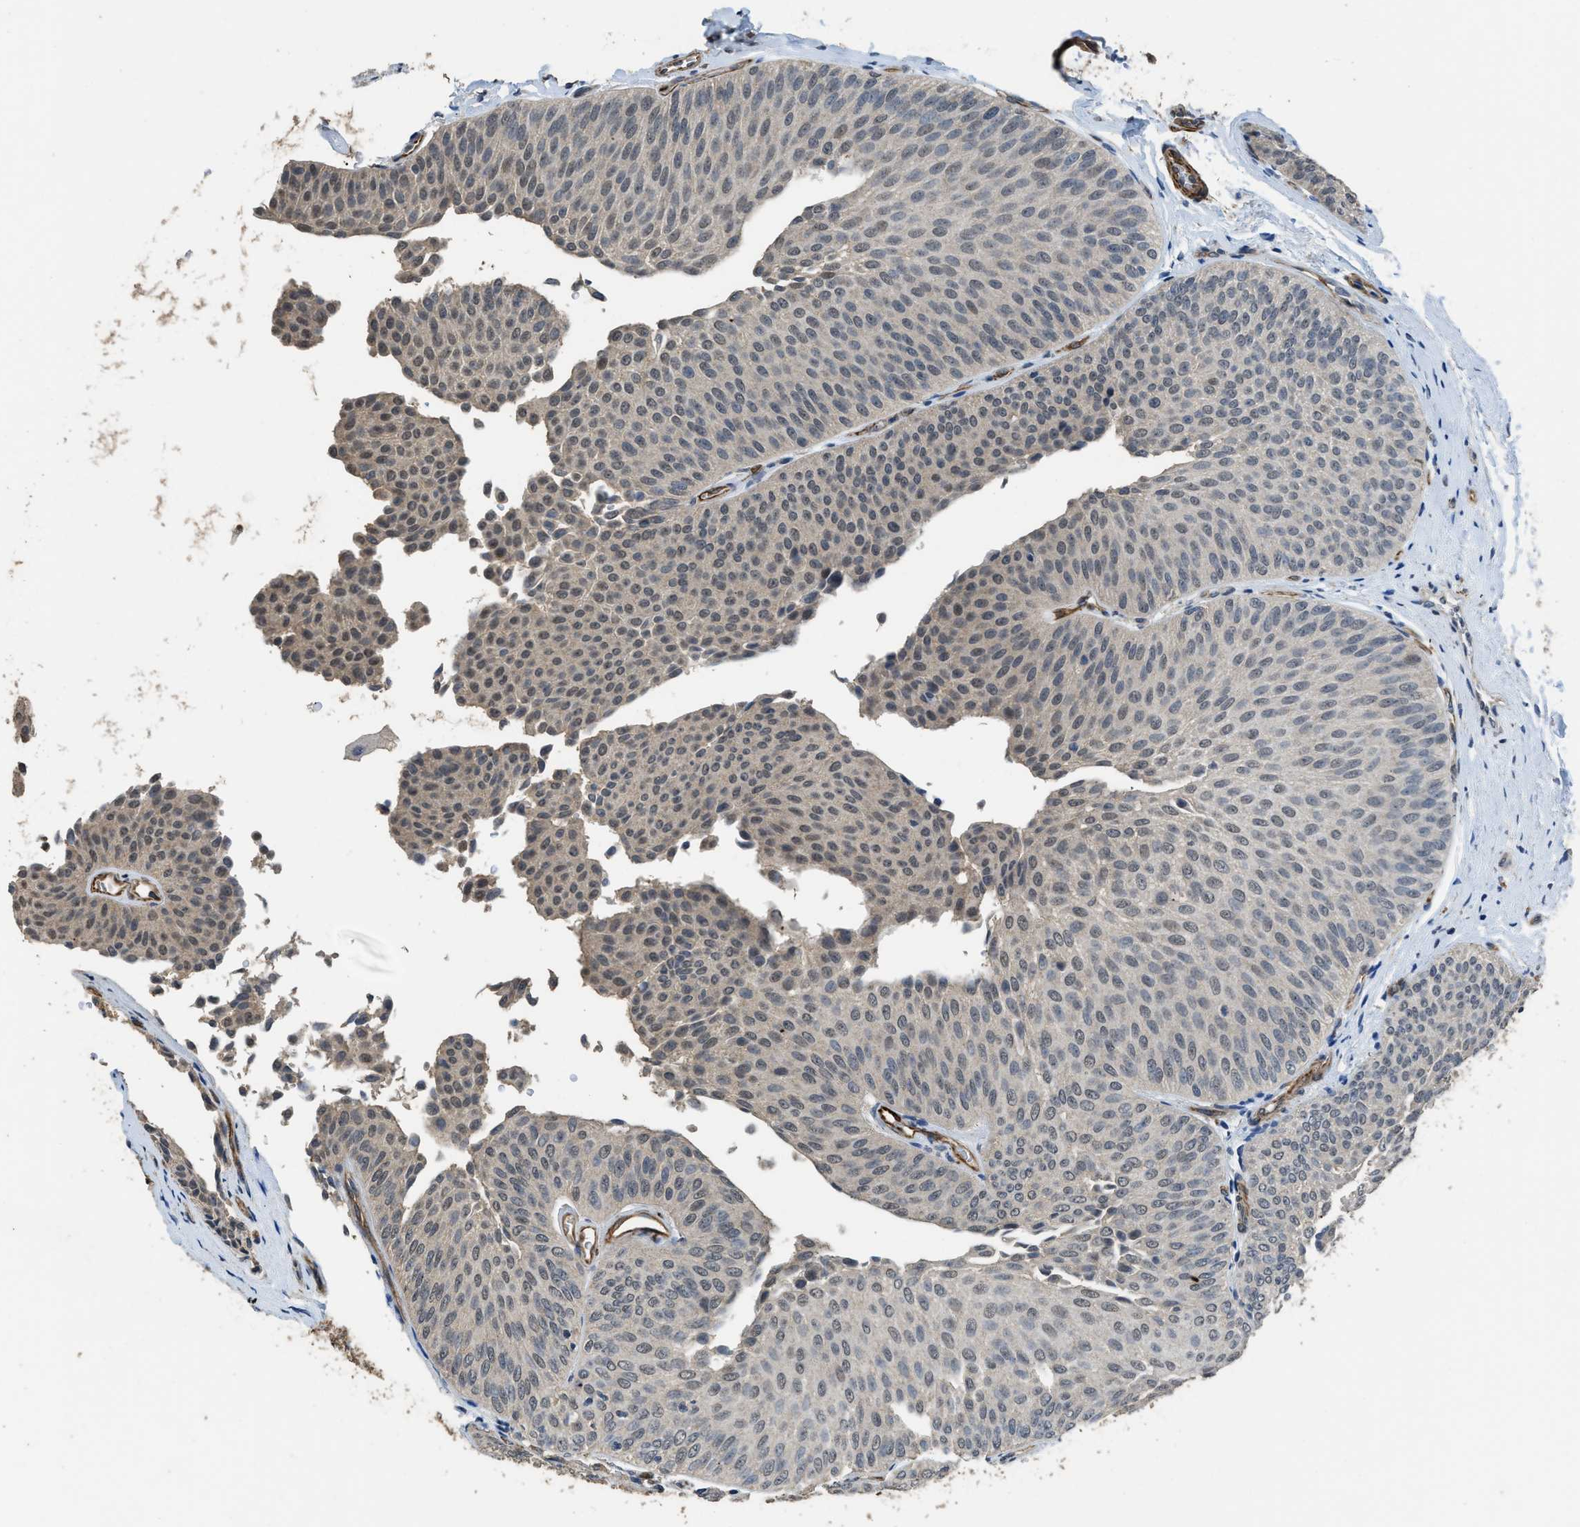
{"staining": {"intensity": "weak", "quantity": "25%-75%", "location": "cytoplasmic/membranous,nuclear"}, "tissue": "urothelial cancer", "cell_type": "Tumor cells", "image_type": "cancer", "snomed": [{"axis": "morphology", "description": "Urothelial carcinoma, Low grade"}, {"axis": "topography", "description": "Urinary bladder"}], "caption": "Immunohistochemical staining of human low-grade urothelial carcinoma exhibits weak cytoplasmic/membranous and nuclear protein staining in about 25%-75% of tumor cells.", "gene": "SYNM", "patient": {"sex": "female", "age": 60}}